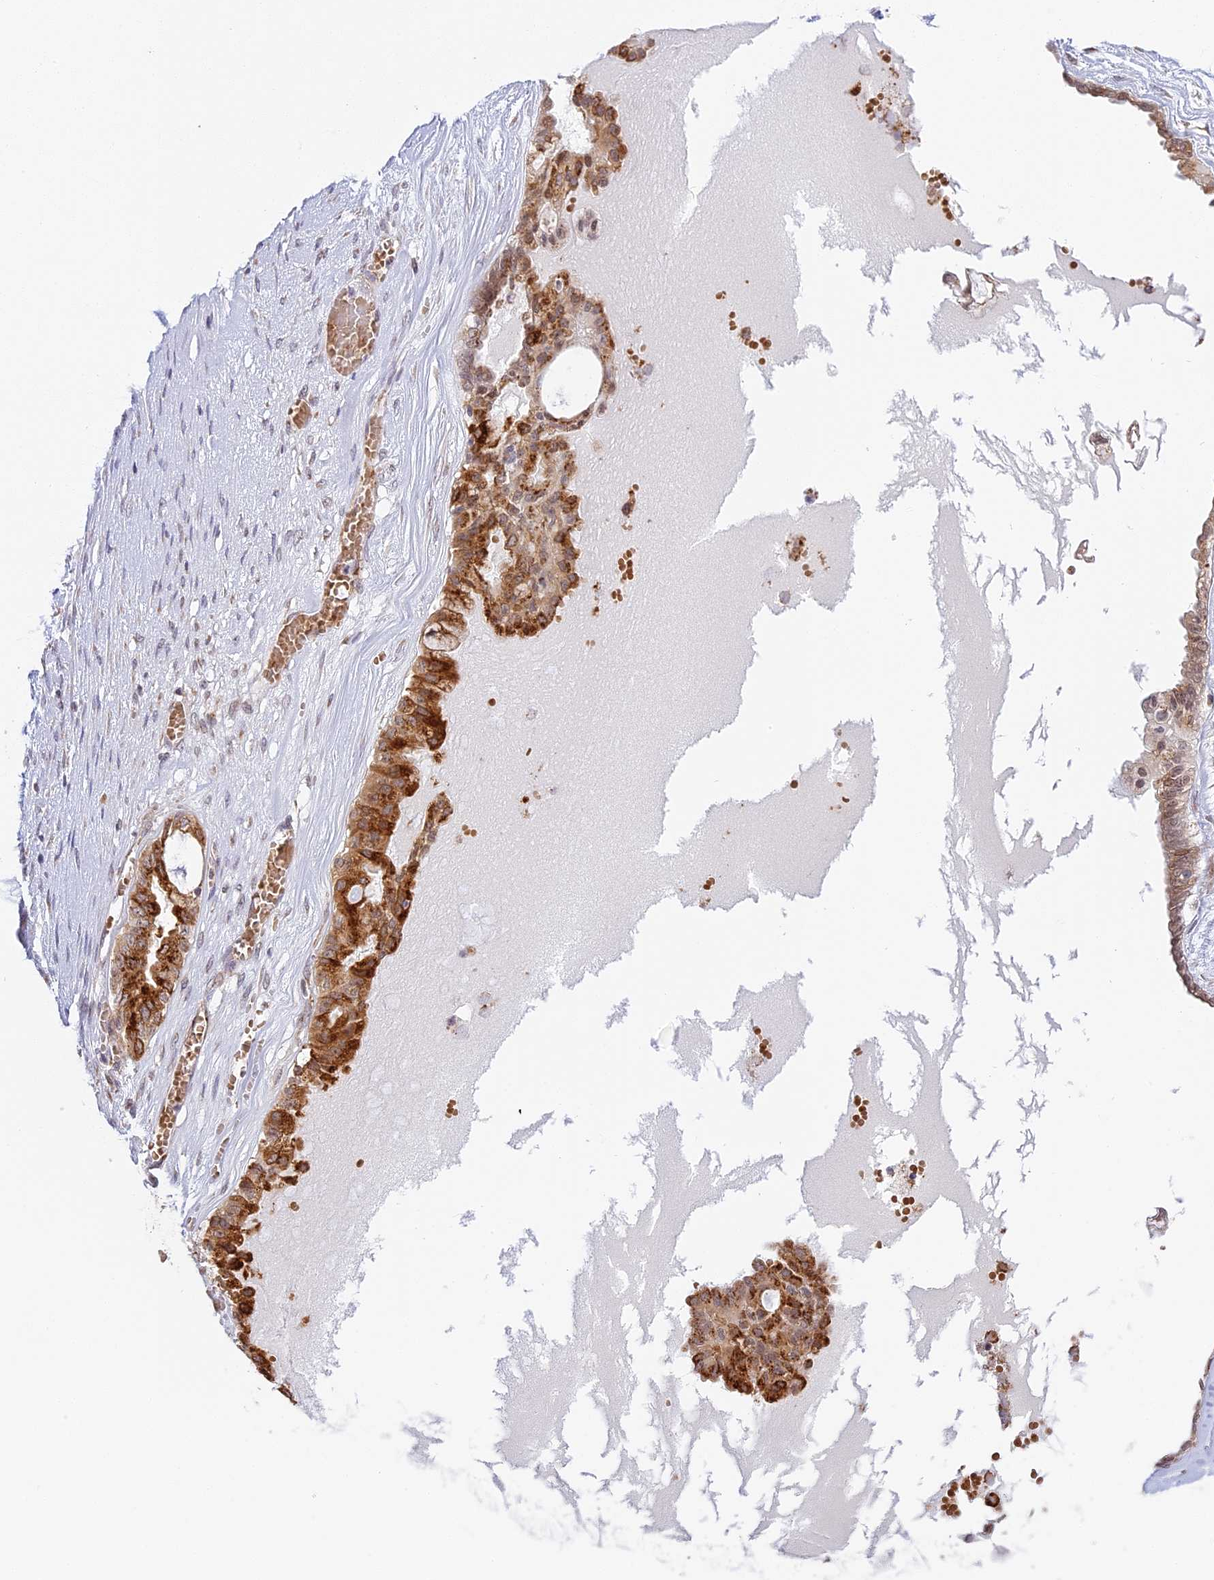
{"staining": {"intensity": "strong", "quantity": ">75%", "location": "cytoplasmic/membranous"}, "tissue": "ovarian cancer", "cell_type": "Tumor cells", "image_type": "cancer", "snomed": [{"axis": "morphology", "description": "Carcinoma, NOS"}, {"axis": "morphology", "description": "Carcinoma, endometroid"}, {"axis": "topography", "description": "Ovary"}], "caption": "Immunohistochemical staining of ovarian cancer shows strong cytoplasmic/membranous protein staining in approximately >75% of tumor cells.", "gene": "HEATR5B", "patient": {"sex": "female", "age": 50}}